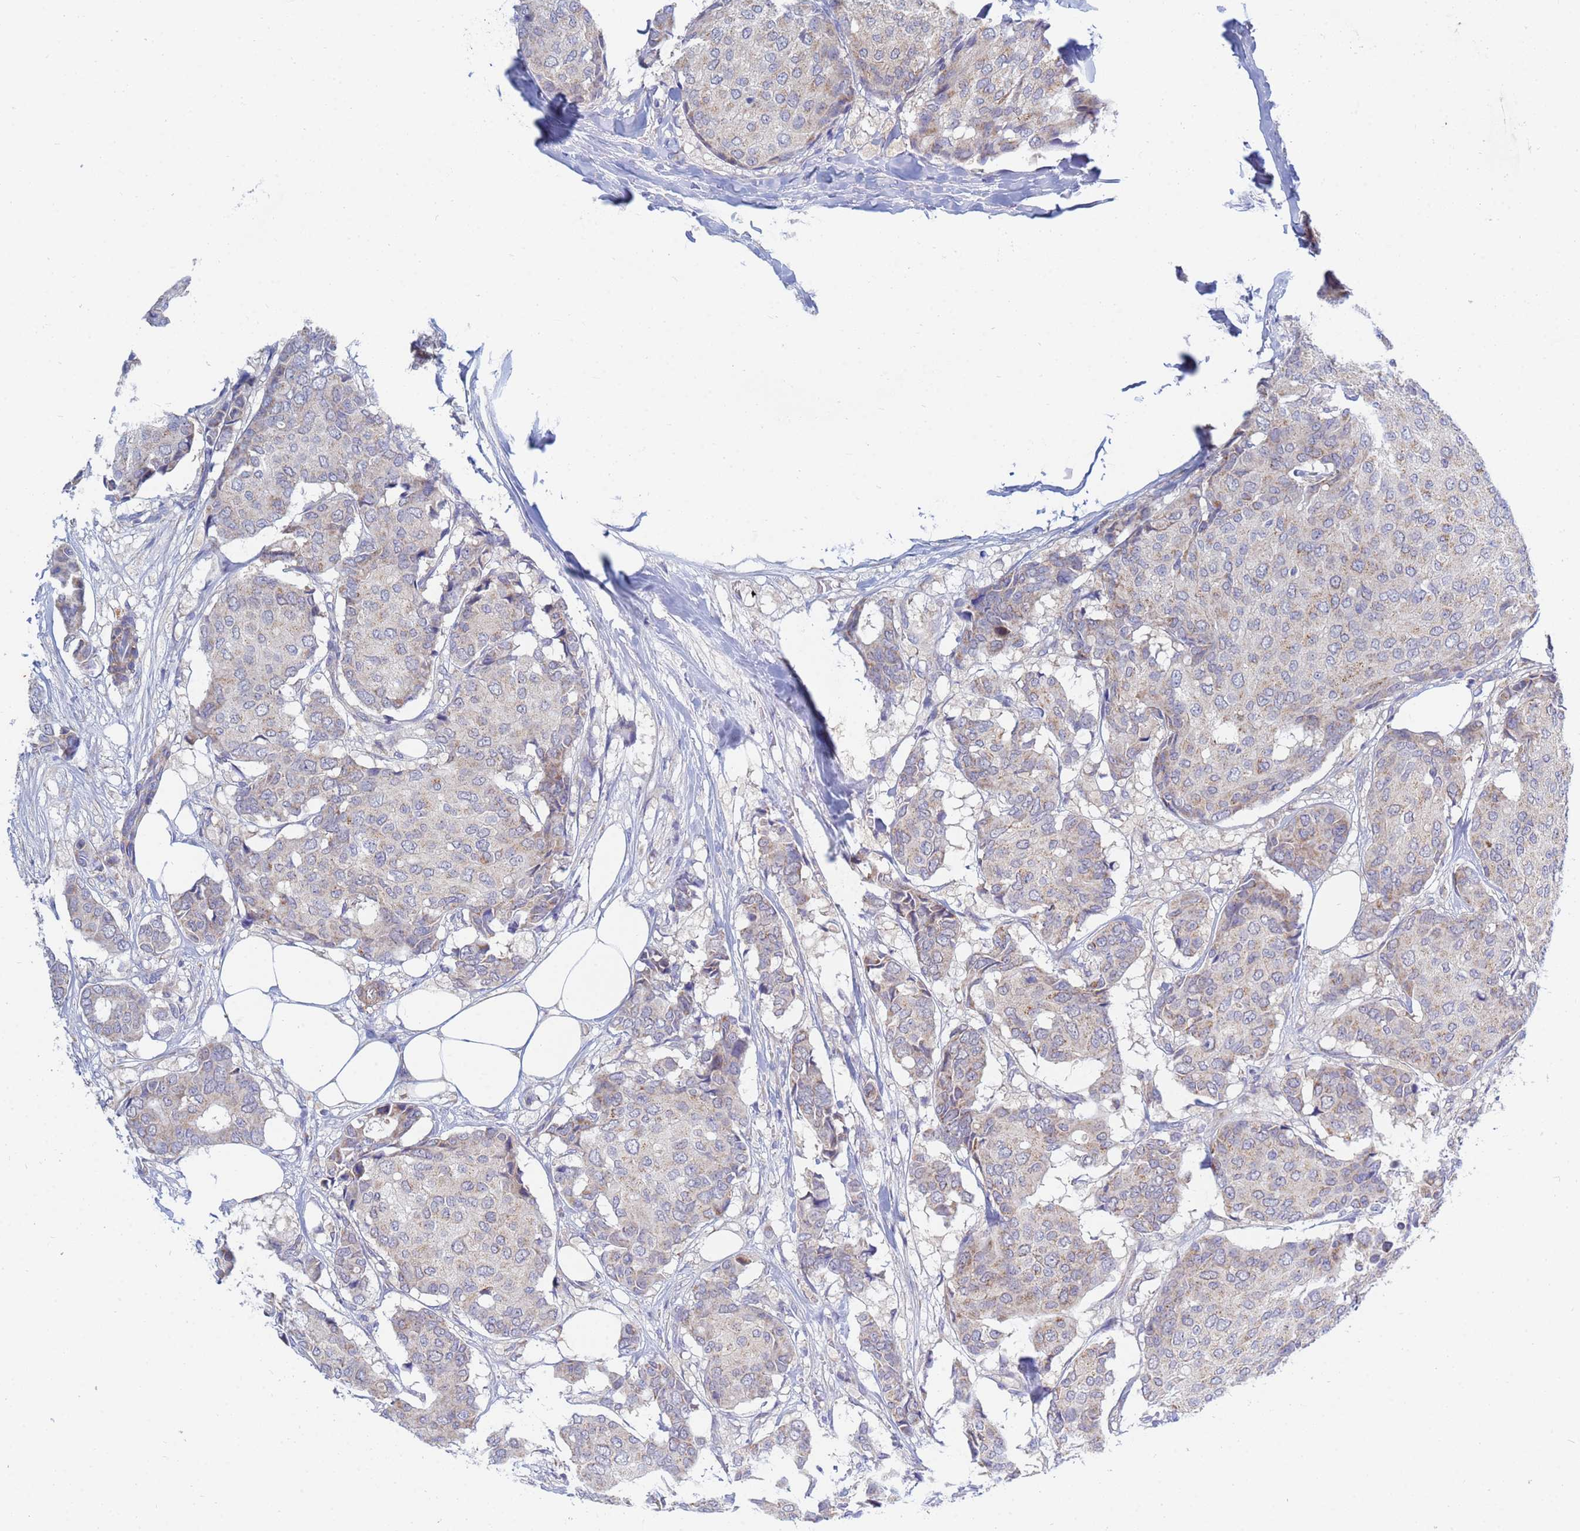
{"staining": {"intensity": "weak", "quantity": "<25%", "location": "cytoplasmic/membranous"}, "tissue": "breast cancer", "cell_type": "Tumor cells", "image_type": "cancer", "snomed": [{"axis": "morphology", "description": "Duct carcinoma"}, {"axis": "topography", "description": "Breast"}], "caption": "Image shows no significant protein expression in tumor cells of invasive ductal carcinoma (breast).", "gene": "SDR39U1", "patient": {"sex": "female", "age": 75}}